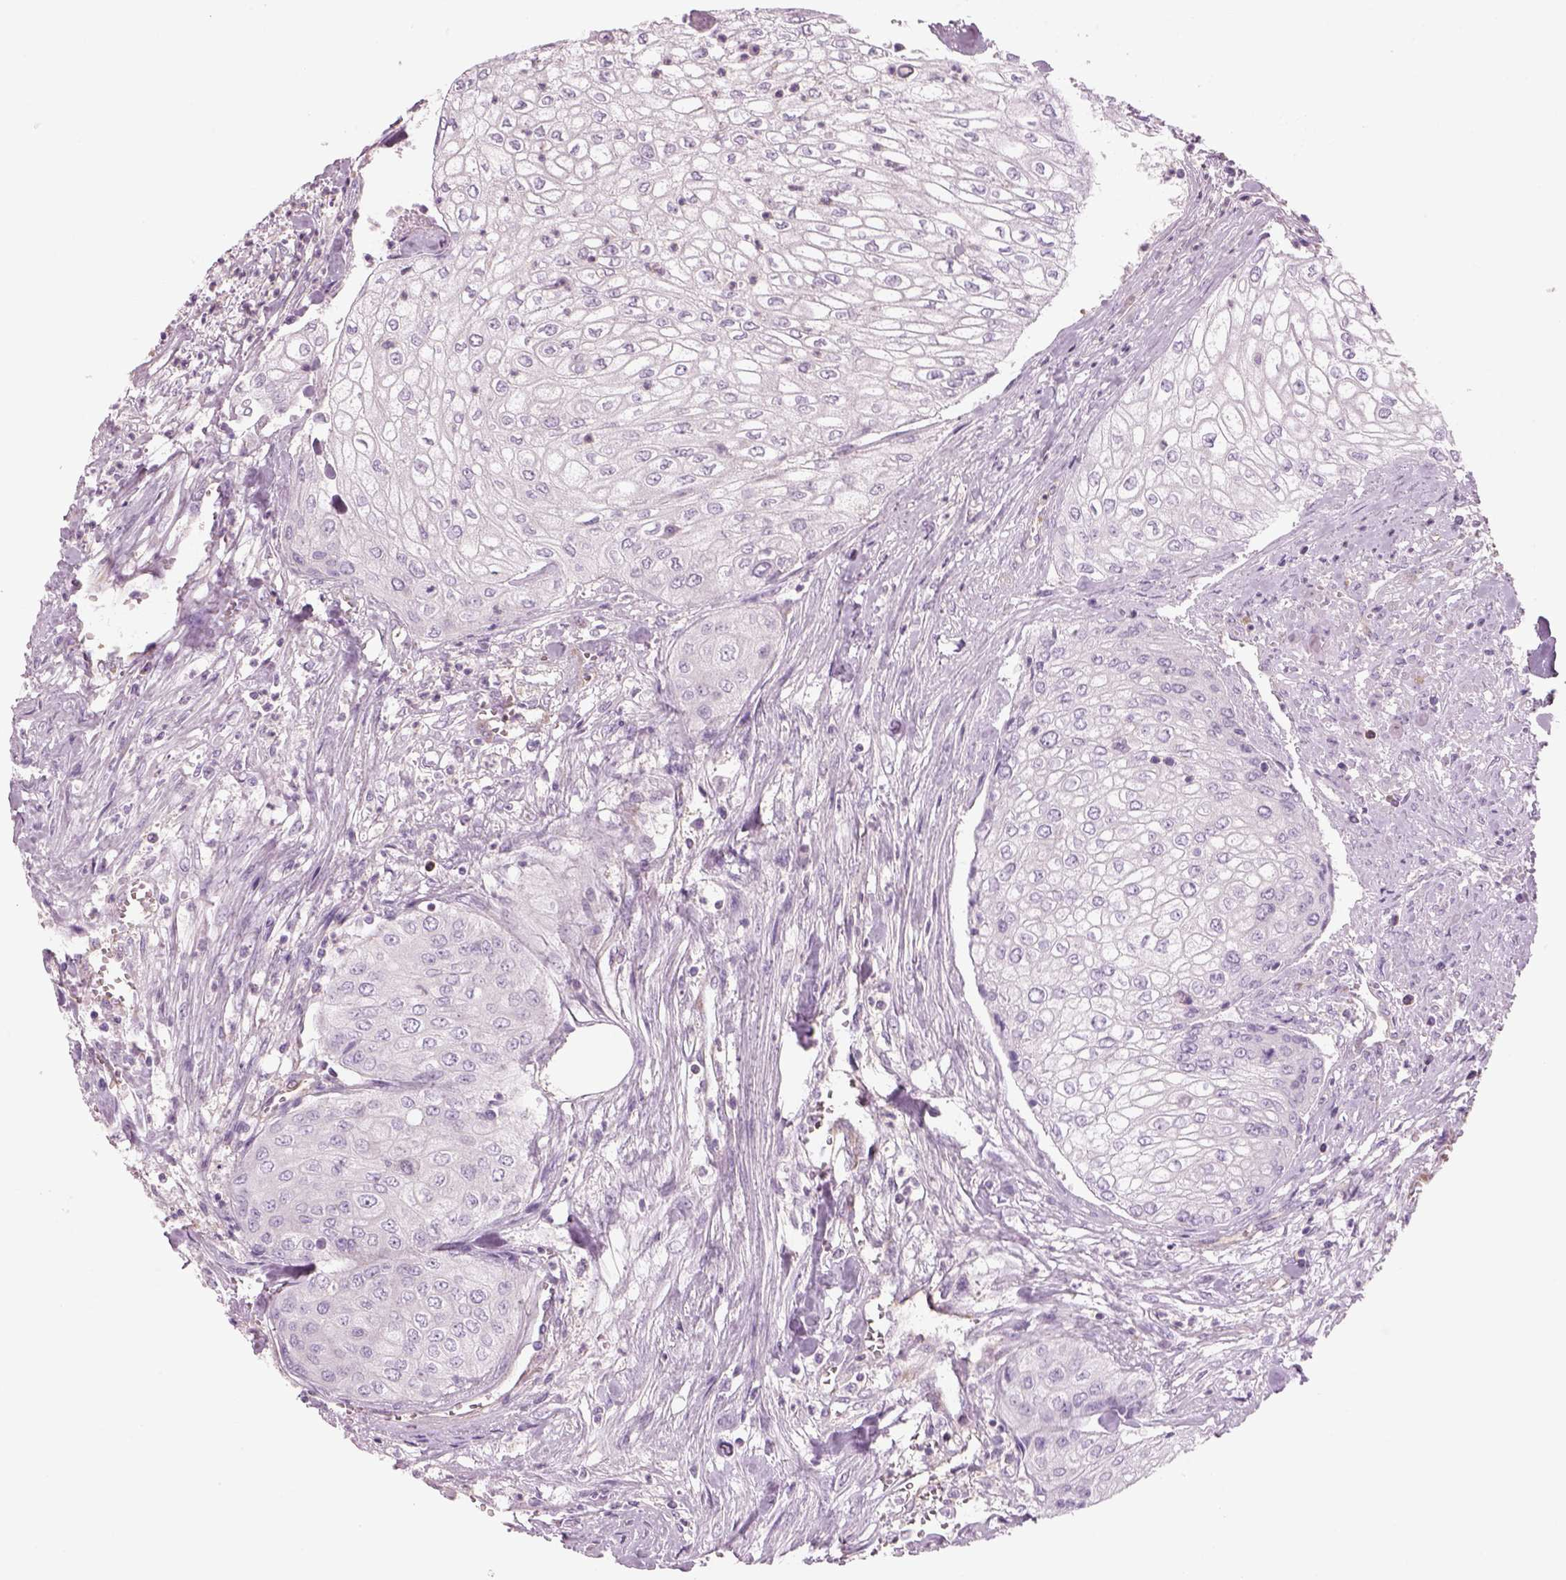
{"staining": {"intensity": "negative", "quantity": "none", "location": "none"}, "tissue": "urothelial cancer", "cell_type": "Tumor cells", "image_type": "cancer", "snomed": [{"axis": "morphology", "description": "Urothelial carcinoma, High grade"}, {"axis": "topography", "description": "Urinary bladder"}], "caption": "There is no significant expression in tumor cells of urothelial cancer.", "gene": "SLC1A7", "patient": {"sex": "male", "age": 62}}